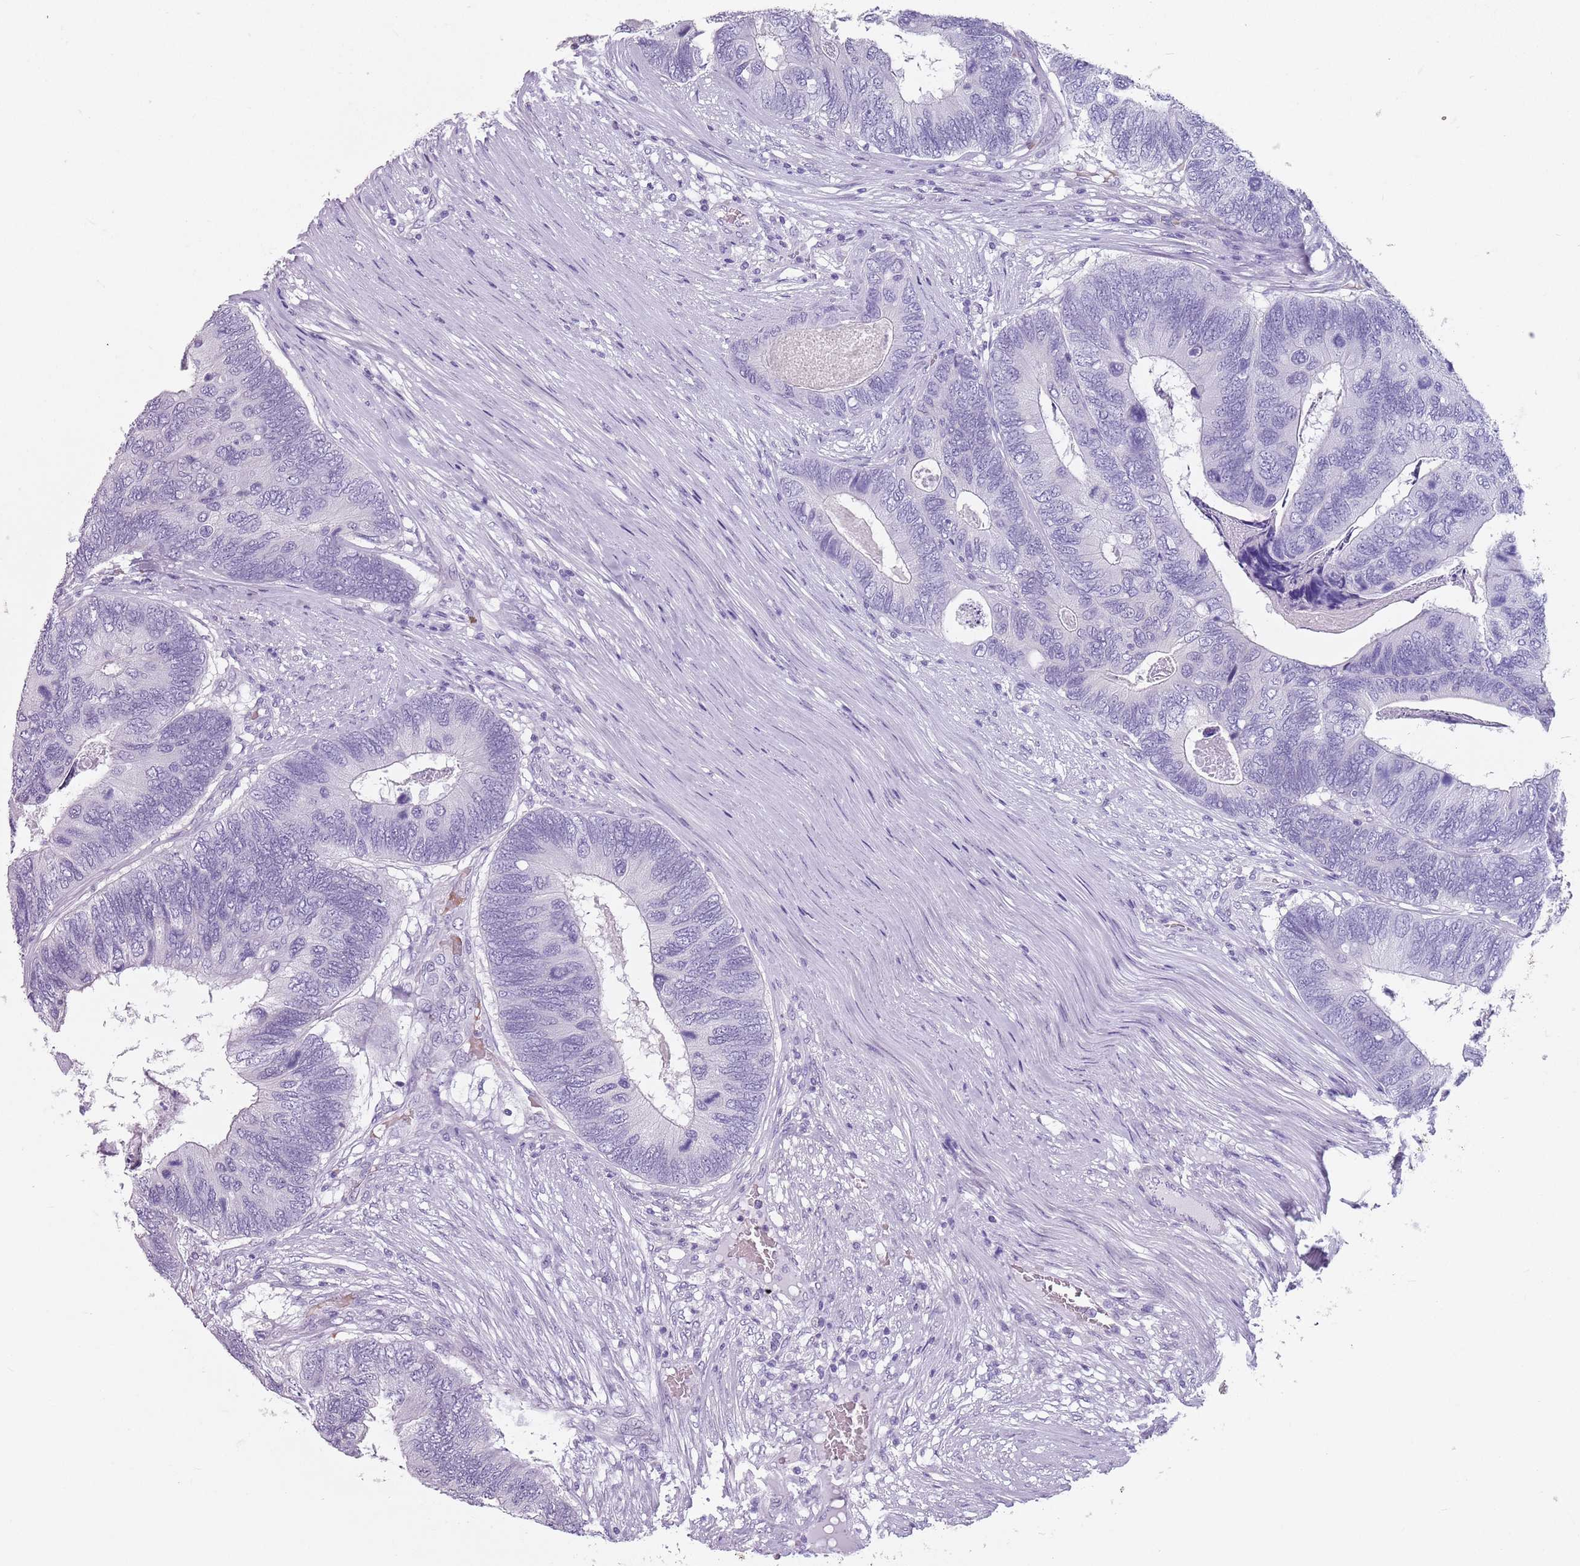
{"staining": {"intensity": "negative", "quantity": "none", "location": "none"}, "tissue": "colorectal cancer", "cell_type": "Tumor cells", "image_type": "cancer", "snomed": [{"axis": "morphology", "description": "Adenocarcinoma, NOS"}, {"axis": "topography", "description": "Colon"}], "caption": "IHC of human colorectal adenocarcinoma reveals no positivity in tumor cells.", "gene": "SPESP1", "patient": {"sex": "female", "age": 67}}